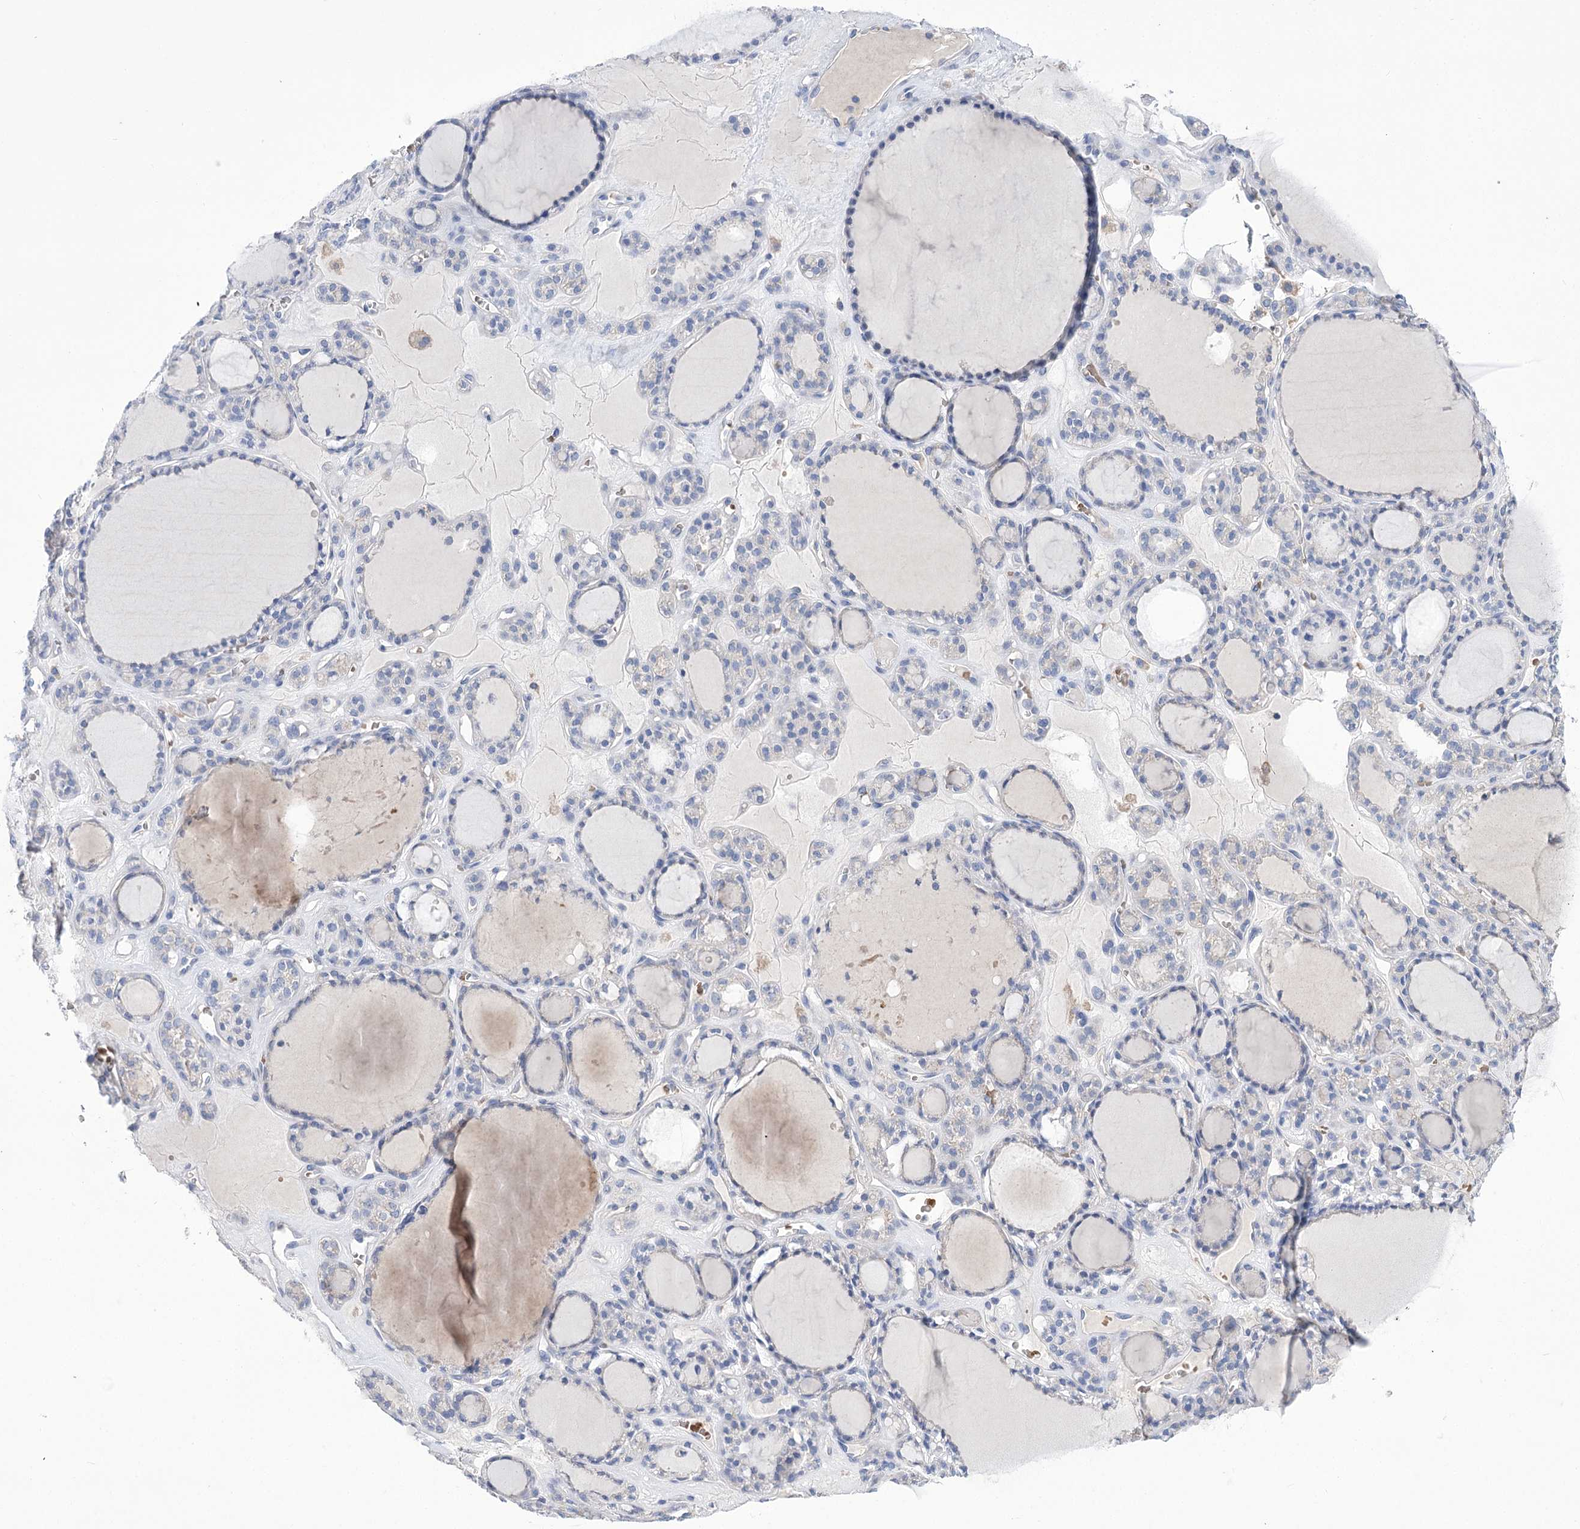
{"staining": {"intensity": "negative", "quantity": "none", "location": "none"}, "tissue": "thyroid gland", "cell_type": "Glandular cells", "image_type": "normal", "snomed": [{"axis": "morphology", "description": "Normal tissue, NOS"}, {"axis": "topography", "description": "Thyroid gland"}], "caption": "High power microscopy histopathology image of an IHC photomicrograph of normal thyroid gland, revealing no significant positivity in glandular cells.", "gene": "PRSS53", "patient": {"sex": "female", "age": 28}}